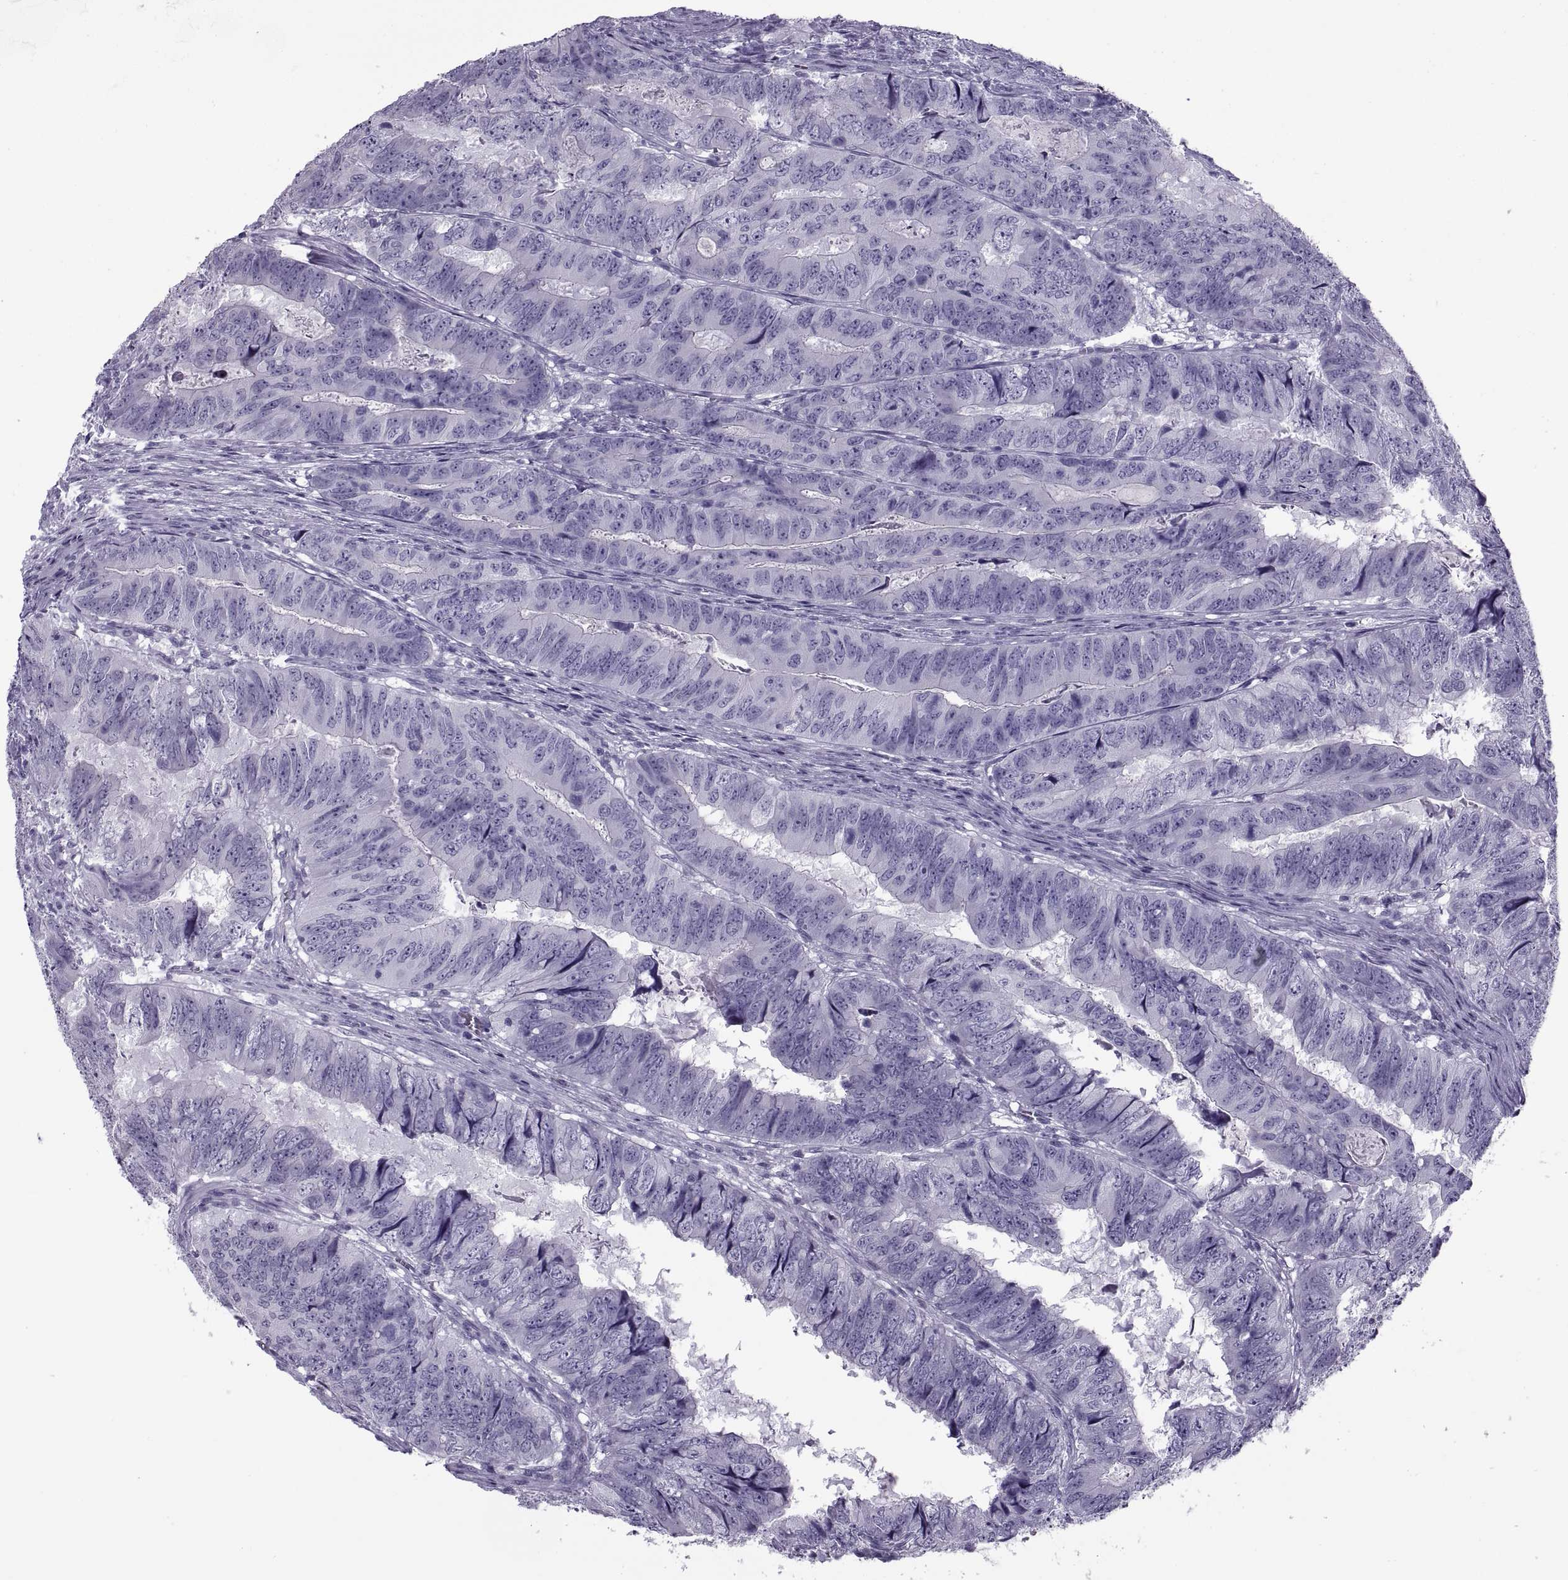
{"staining": {"intensity": "negative", "quantity": "none", "location": "none"}, "tissue": "colorectal cancer", "cell_type": "Tumor cells", "image_type": "cancer", "snomed": [{"axis": "morphology", "description": "Adenocarcinoma, NOS"}, {"axis": "topography", "description": "Colon"}], "caption": "Tumor cells show no significant protein expression in adenocarcinoma (colorectal).", "gene": "RLBP1", "patient": {"sex": "male", "age": 79}}